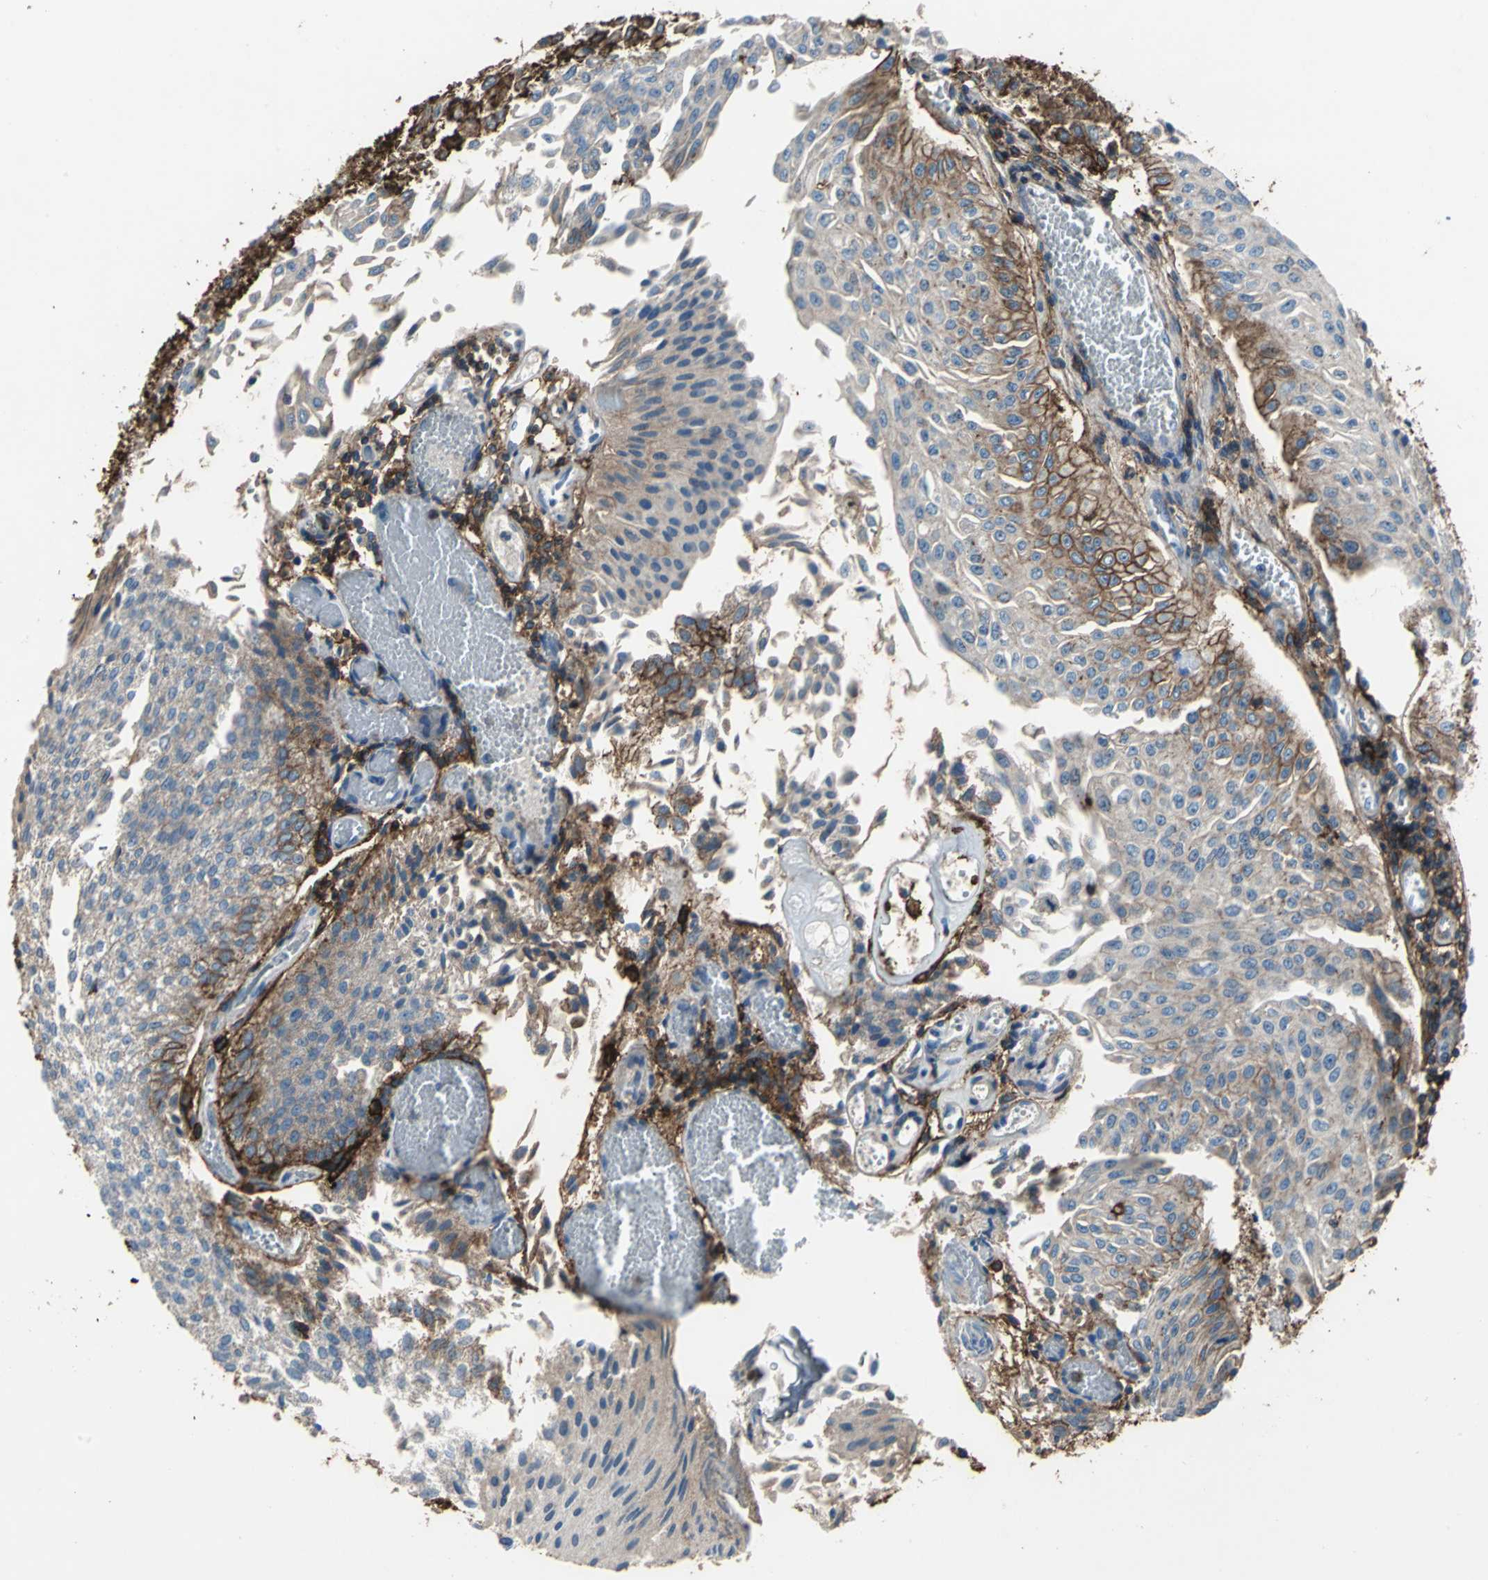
{"staining": {"intensity": "weak", "quantity": "<25%", "location": "cytoplasmic/membranous"}, "tissue": "urothelial cancer", "cell_type": "Tumor cells", "image_type": "cancer", "snomed": [{"axis": "morphology", "description": "Urothelial carcinoma, Low grade"}, {"axis": "topography", "description": "Urinary bladder"}], "caption": "IHC histopathology image of neoplastic tissue: urothelial carcinoma (low-grade) stained with DAB (3,3'-diaminobenzidine) exhibits no significant protein staining in tumor cells. (DAB (3,3'-diaminobenzidine) immunohistochemistry (IHC) with hematoxylin counter stain).", "gene": "CD44", "patient": {"sex": "male", "age": 86}}